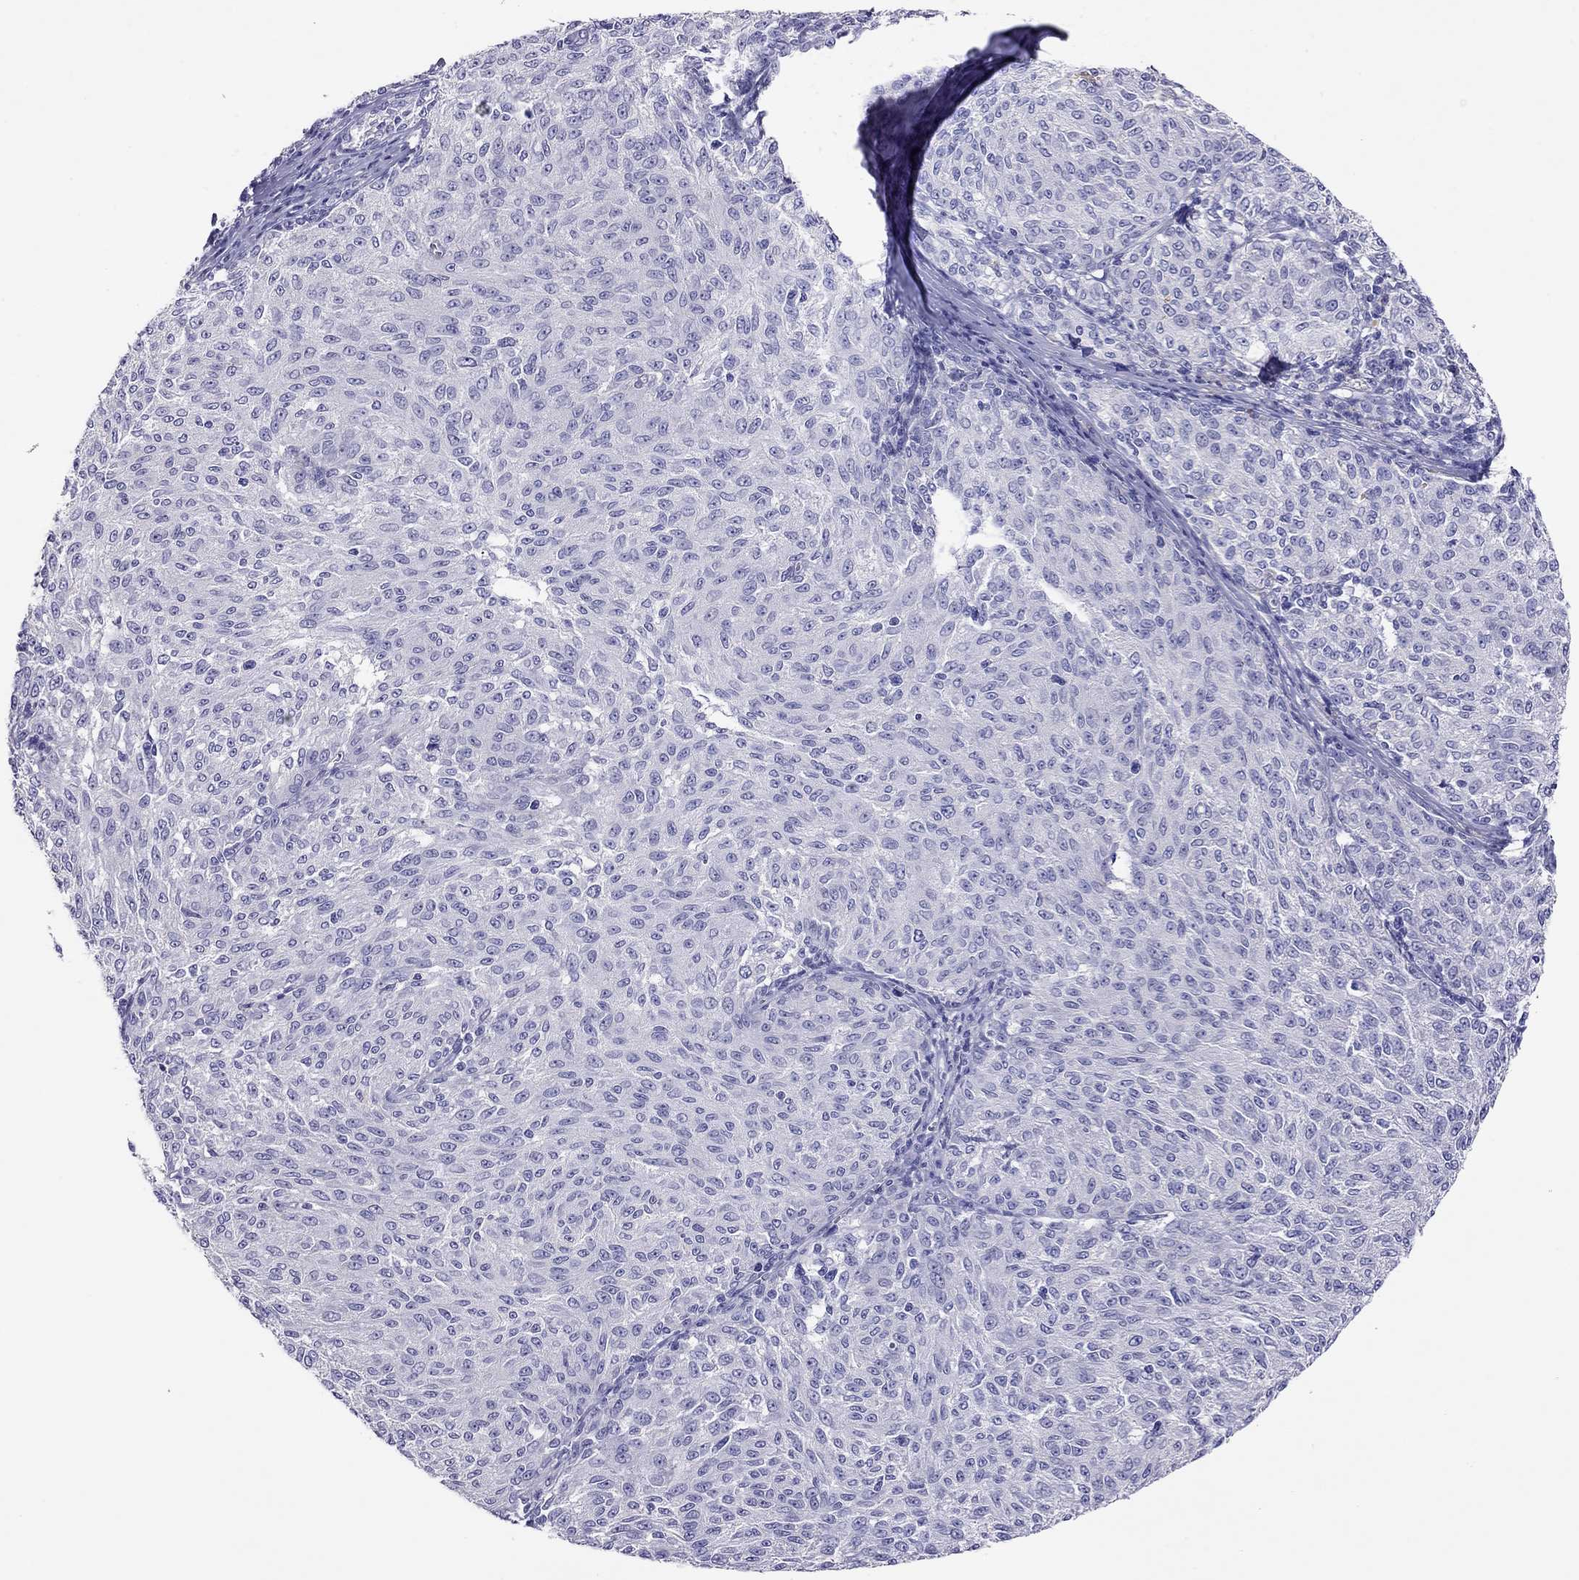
{"staining": {"intensity": "negative", "quantity": "none", "location": "none"}, "tissue": "melanoma", "cell_type": "Tumor cells", "image_type": "cancer", "snomed": [{"axis": "morphology", "description": "Malignant melanoma, NOS"}, {"axis": "topography", "description": "Skin"}], "caption": "High power microscopy micrograph of an immunohistochemistry histopathology image of malignant melanoma, revealing no significant expression in tumor cells. The staining is performed using DAB brown chromogen with nuclei counter-stained in using hematoxylin.", "gene": "CAPNS2", "patient": {"sex": "female", "age": 72}}